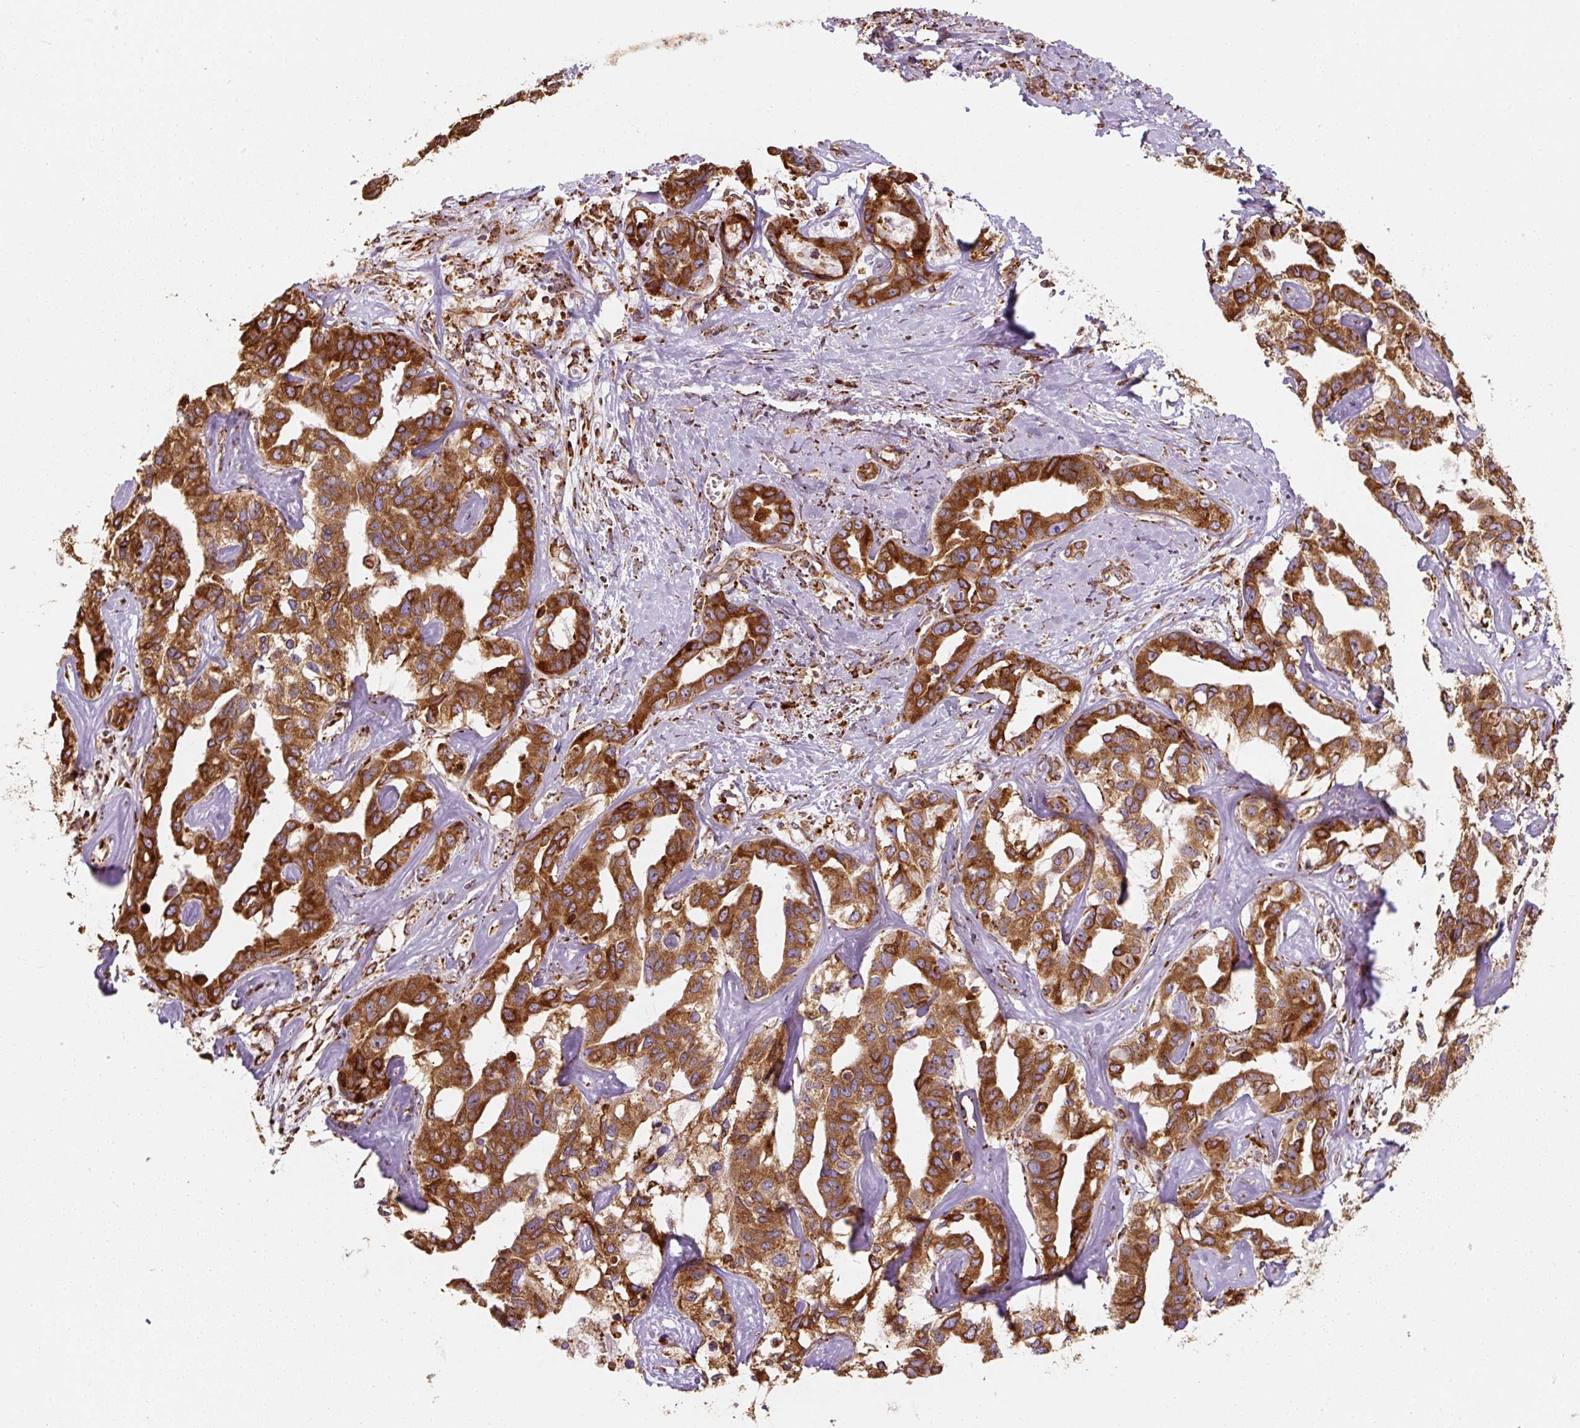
{"staining": {"intensity": "strong", "quantity": ">75%", "location": "cytoplasmic/membranous"}, "tissue": "liver cancer", "cell_type": "Tumor cells", "image_type": "cancer", "snomed": [{"axis": "morphology", "description": "Cholangiocarcinoma"}, {"axis": "topography", "description": "Liver"}], "caption": "Cholangiocarcinoma (liver) tissue displays strong cytoplasmic/membranous staining in approximately >75% of tumor cells, visualized by immunohistochemistry. (DAB (3,3'-diaminobenzidine) = brown stain, brightfield microscopy at high magnification).", "gene": "PRKCSH", "patient": {"sex": "male", "age": 59}}